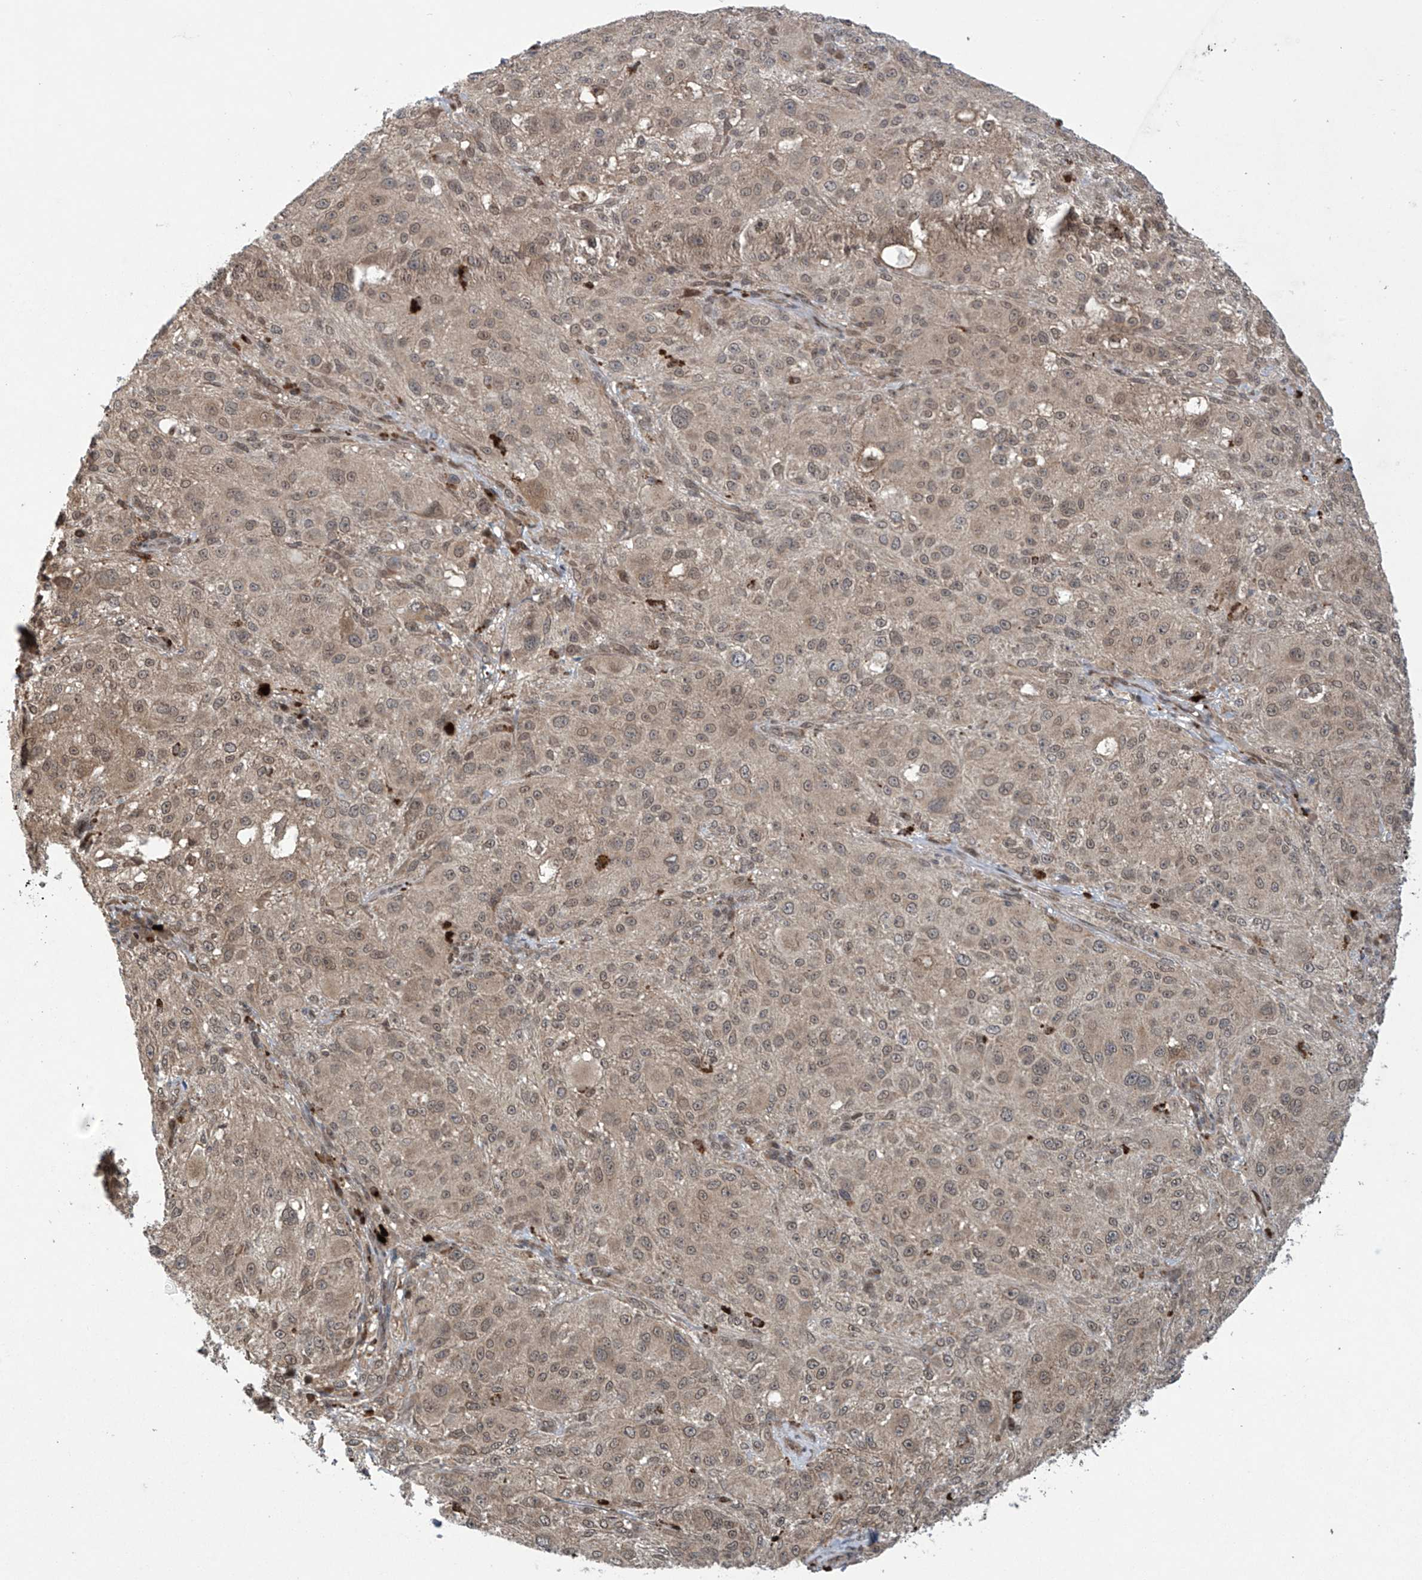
{"staining": {"intensity": "weak", "quantity": ">75%", "location": "cytoplasmic/membranous,nuclear"}, "tissue": "melanoma", "cell_type": "Tumor cells", "image_type": "cancer", "snomed": [{"axis": "morphology", "description": "Necrosis, NOS"}, {"axis": "morphology", "description": "Malignant melanoma, NOS"}, {"axis": "topography", "description": "Skin"}], "caption": "Melanoma stained with DAB immunohistochemistry demonstrates low levels of weak cytoplasmic/membranous and nuclear positivity in approximately >75% of tumor cells.", "gene": "ABHD13", "patient": {"sex": "female", "age": 87}}